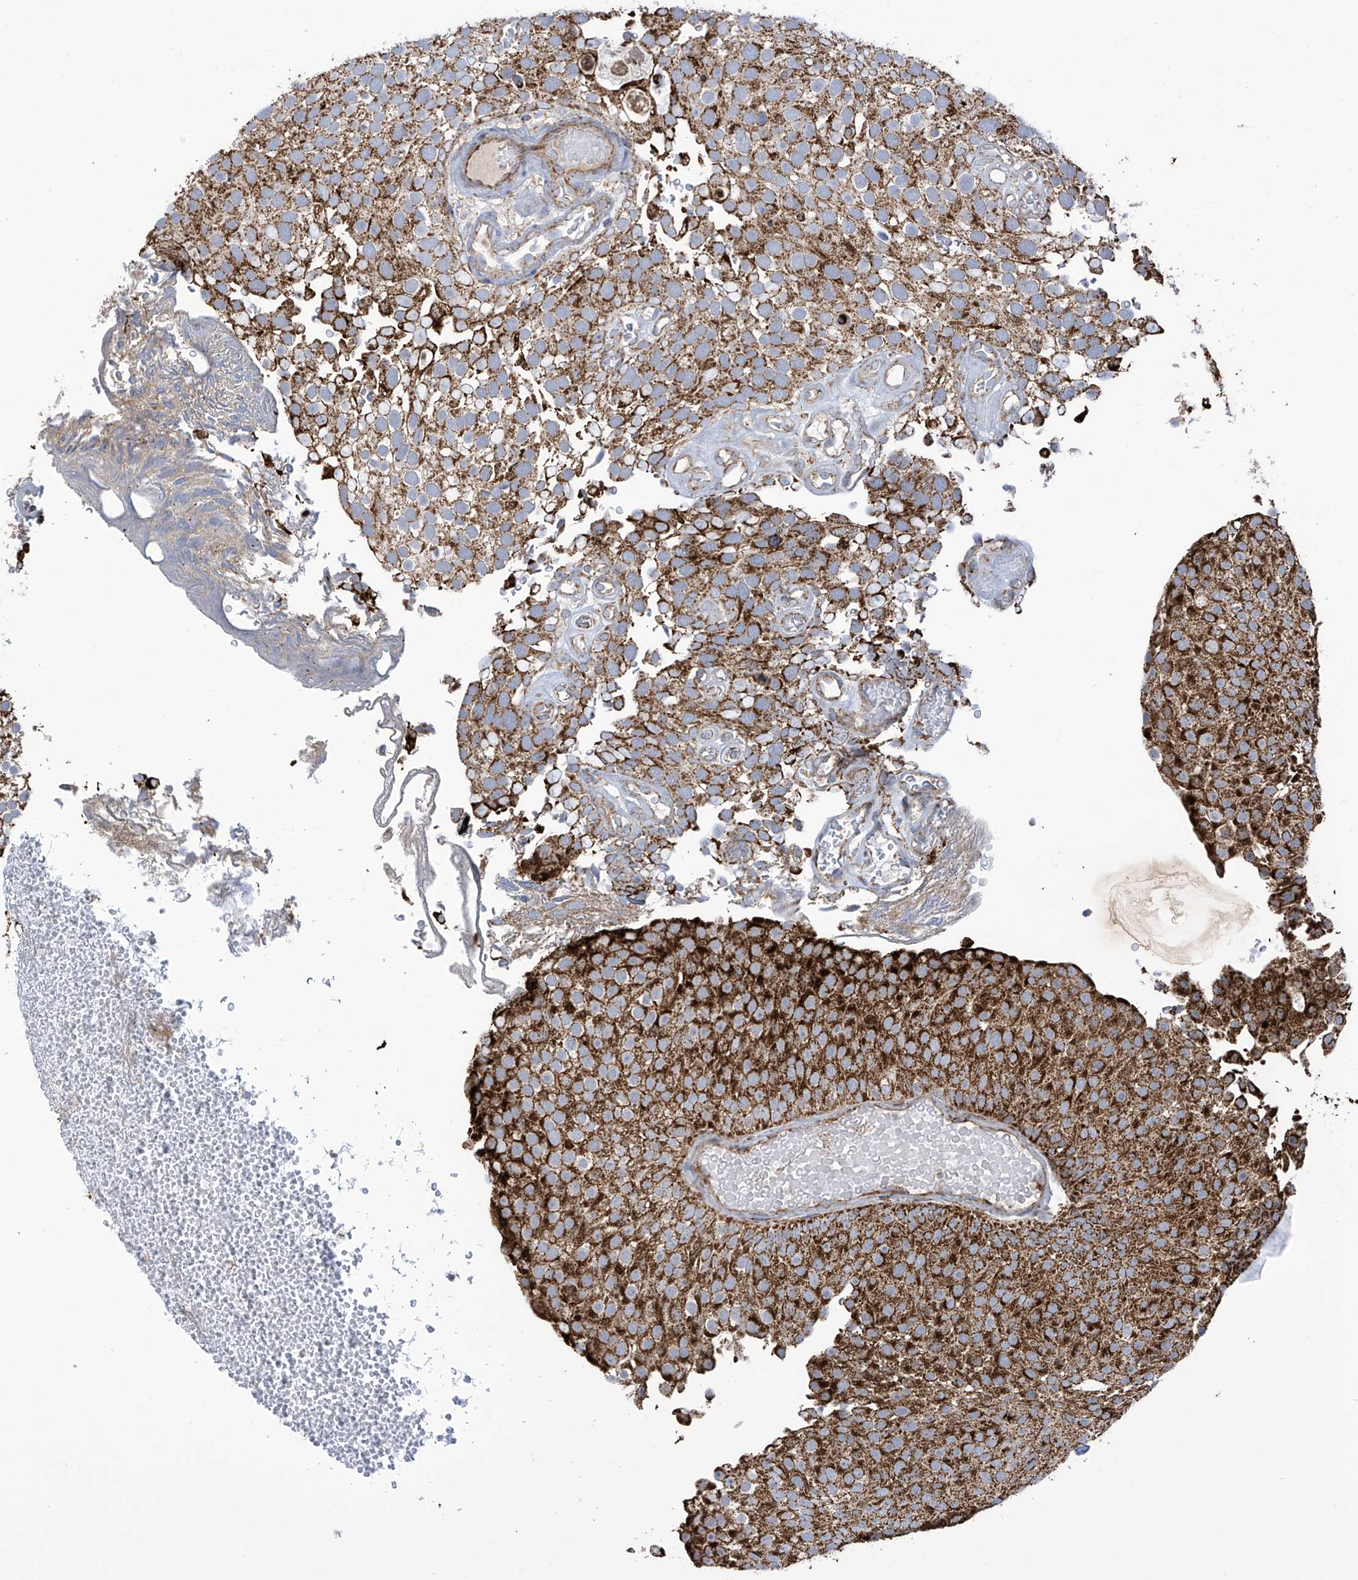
{"staining": {"intensity": "strong", "quantity": ">75%", "location": "cytoplasmic/membranous"}, "tissue": "urothelial cancer", "cell_type": "Tumor cells", "image_type": "cancer", "snomed": [{"axis": "morphology", "description": "Urothelial carcinoma, Low grade"}, {"axis": "topography", "description": "Urinary bladder"}], "caption": "This micrograph reveals urothelial cancer stained with immunohistochemistry to label a protein in brown. The cytoplasmic/membranous of tumor cells show strong positivity for the protein. Nuclei are counter-stained blue.", "gene": "COX10", "patient": {"sex": "male", "age": 78}}